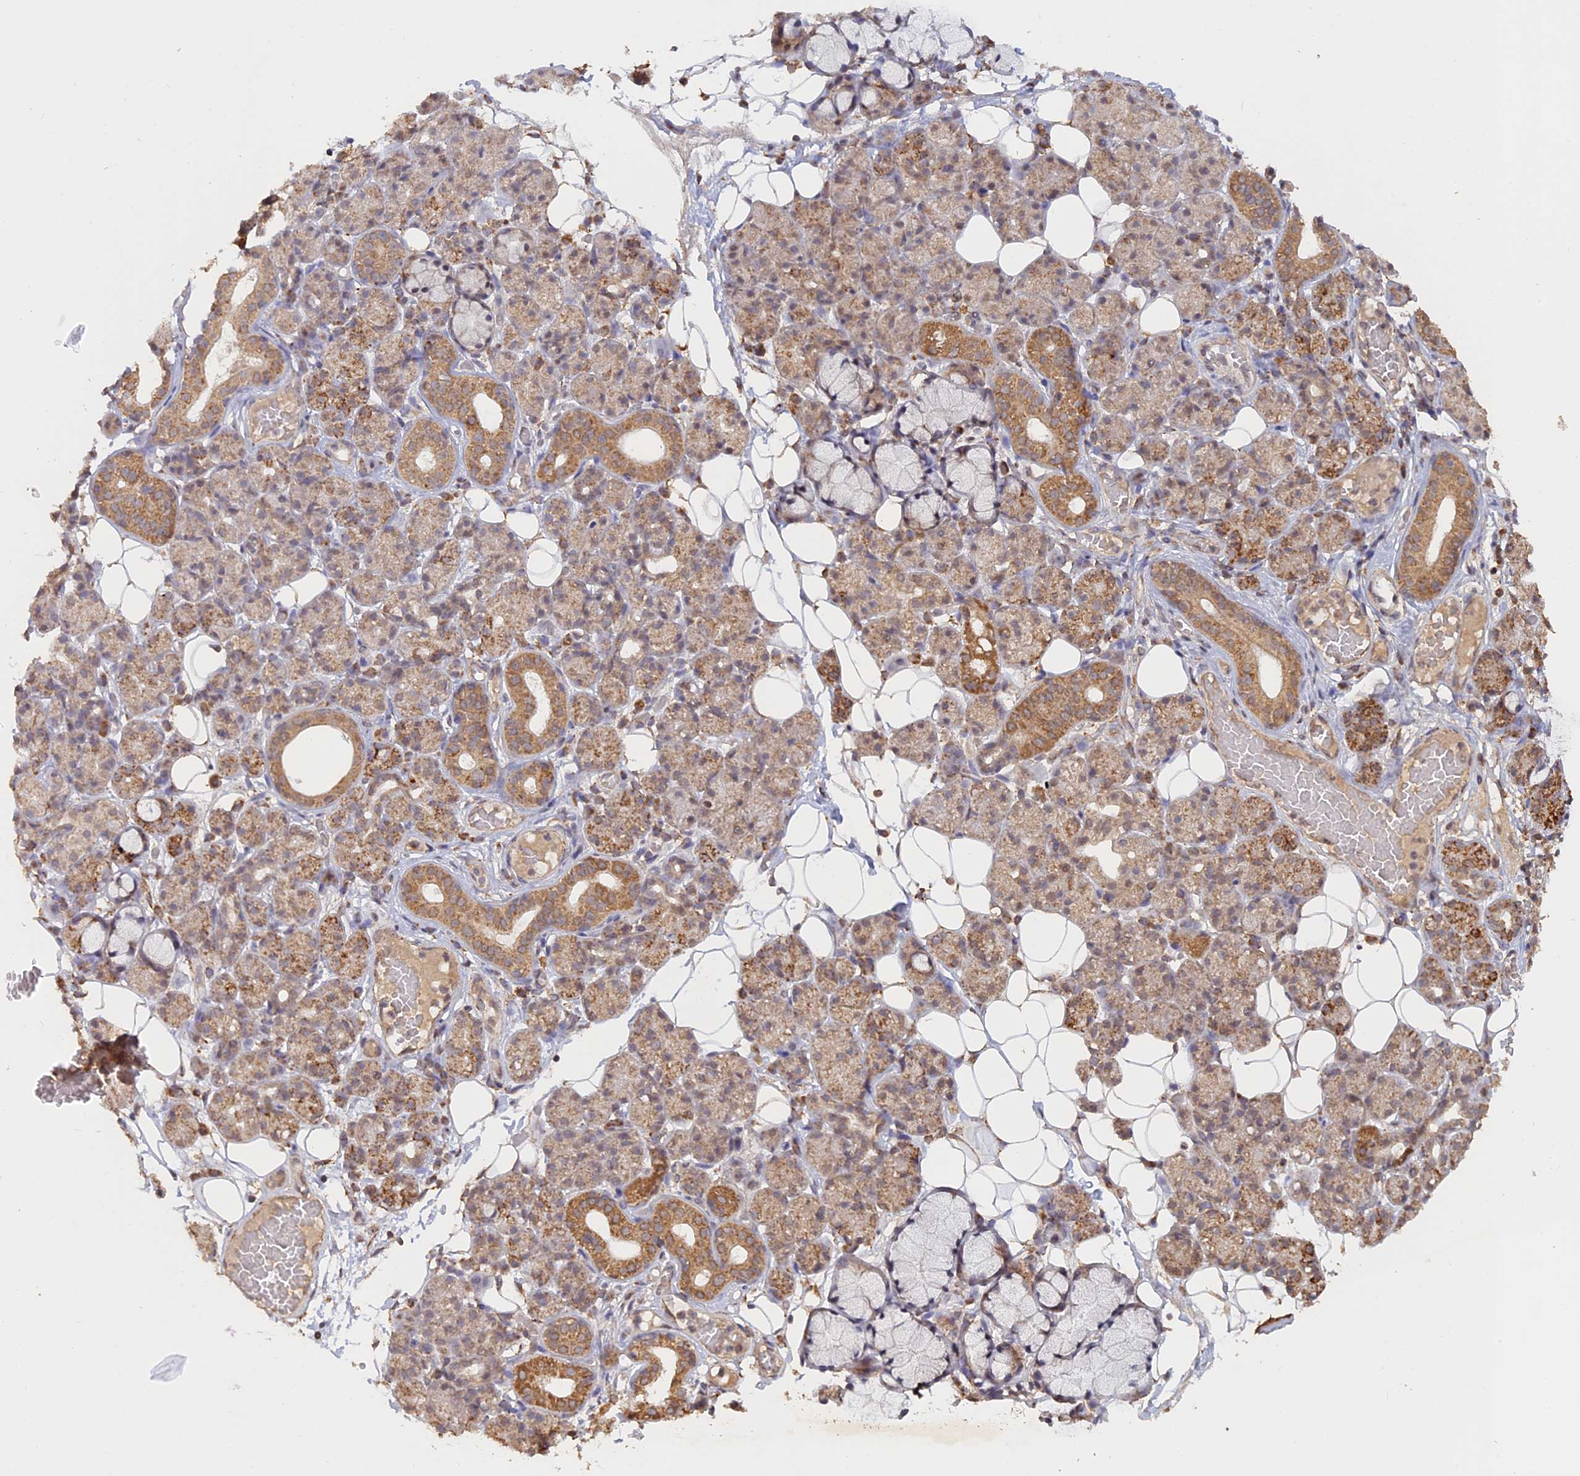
{"staining": {"intensity": "moderate", "quantity": "25%-75%", "location": "cytoplasmic/membranous"}, "tissue": "salivary gland", "cell_type": "Glandular cells", "image_type": "normal", "snomed": [{"axis": "morphology", "description": "Normal tissue, NOS"}, {"axis": "topography", "description": "Salivary gland"}], "caption": "Immunohistochemical staining of normal salivary gland shows medium levels of moderate cytoplasmic/membranous staining in about 25%-75% of glandular cells.", "gene": "FAM210B", "patient": {"sex": "male", "age": 63}}